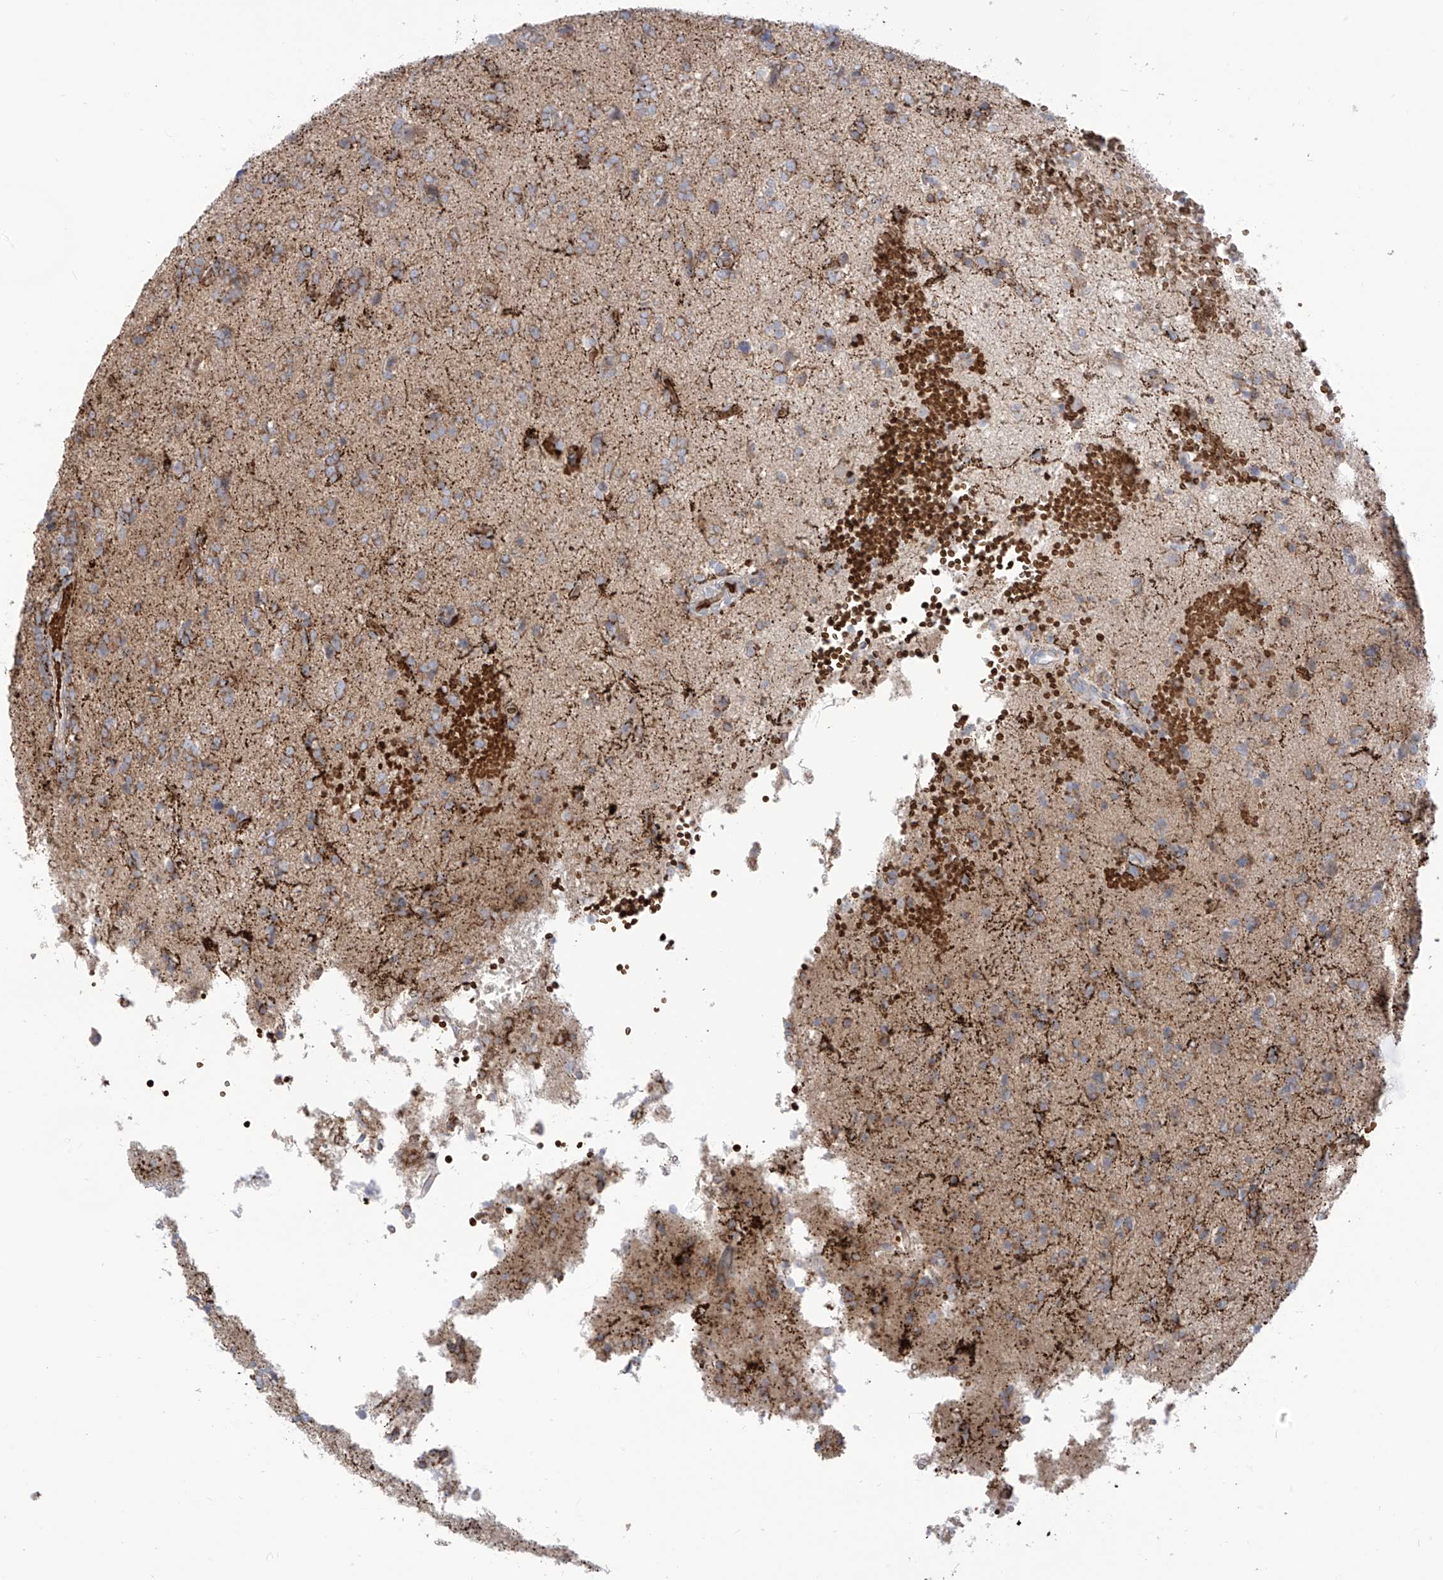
{"staining": {"intensity": "moderate", "quantity": "<25%", "location": "cytoplasmic/membranous"}, "tissue": "glioma", "cell_type": "Tumor cells", "image_type": "cancer", "snomed": [{"axis": "morphology", "description": "Glioma, malignant, High grade"}, {"axis": "topography", "description": "Brain"}], "caption": "The histopathology image demonstrates immunohistochemical staining of high-grade glioma (malignant). There is moderate cytoplasmic/membranous expression is identified in approximately <25% of tumor cells.", "gene": "ARHGEF40", "patient": {"sex": "female", "age": 59}}